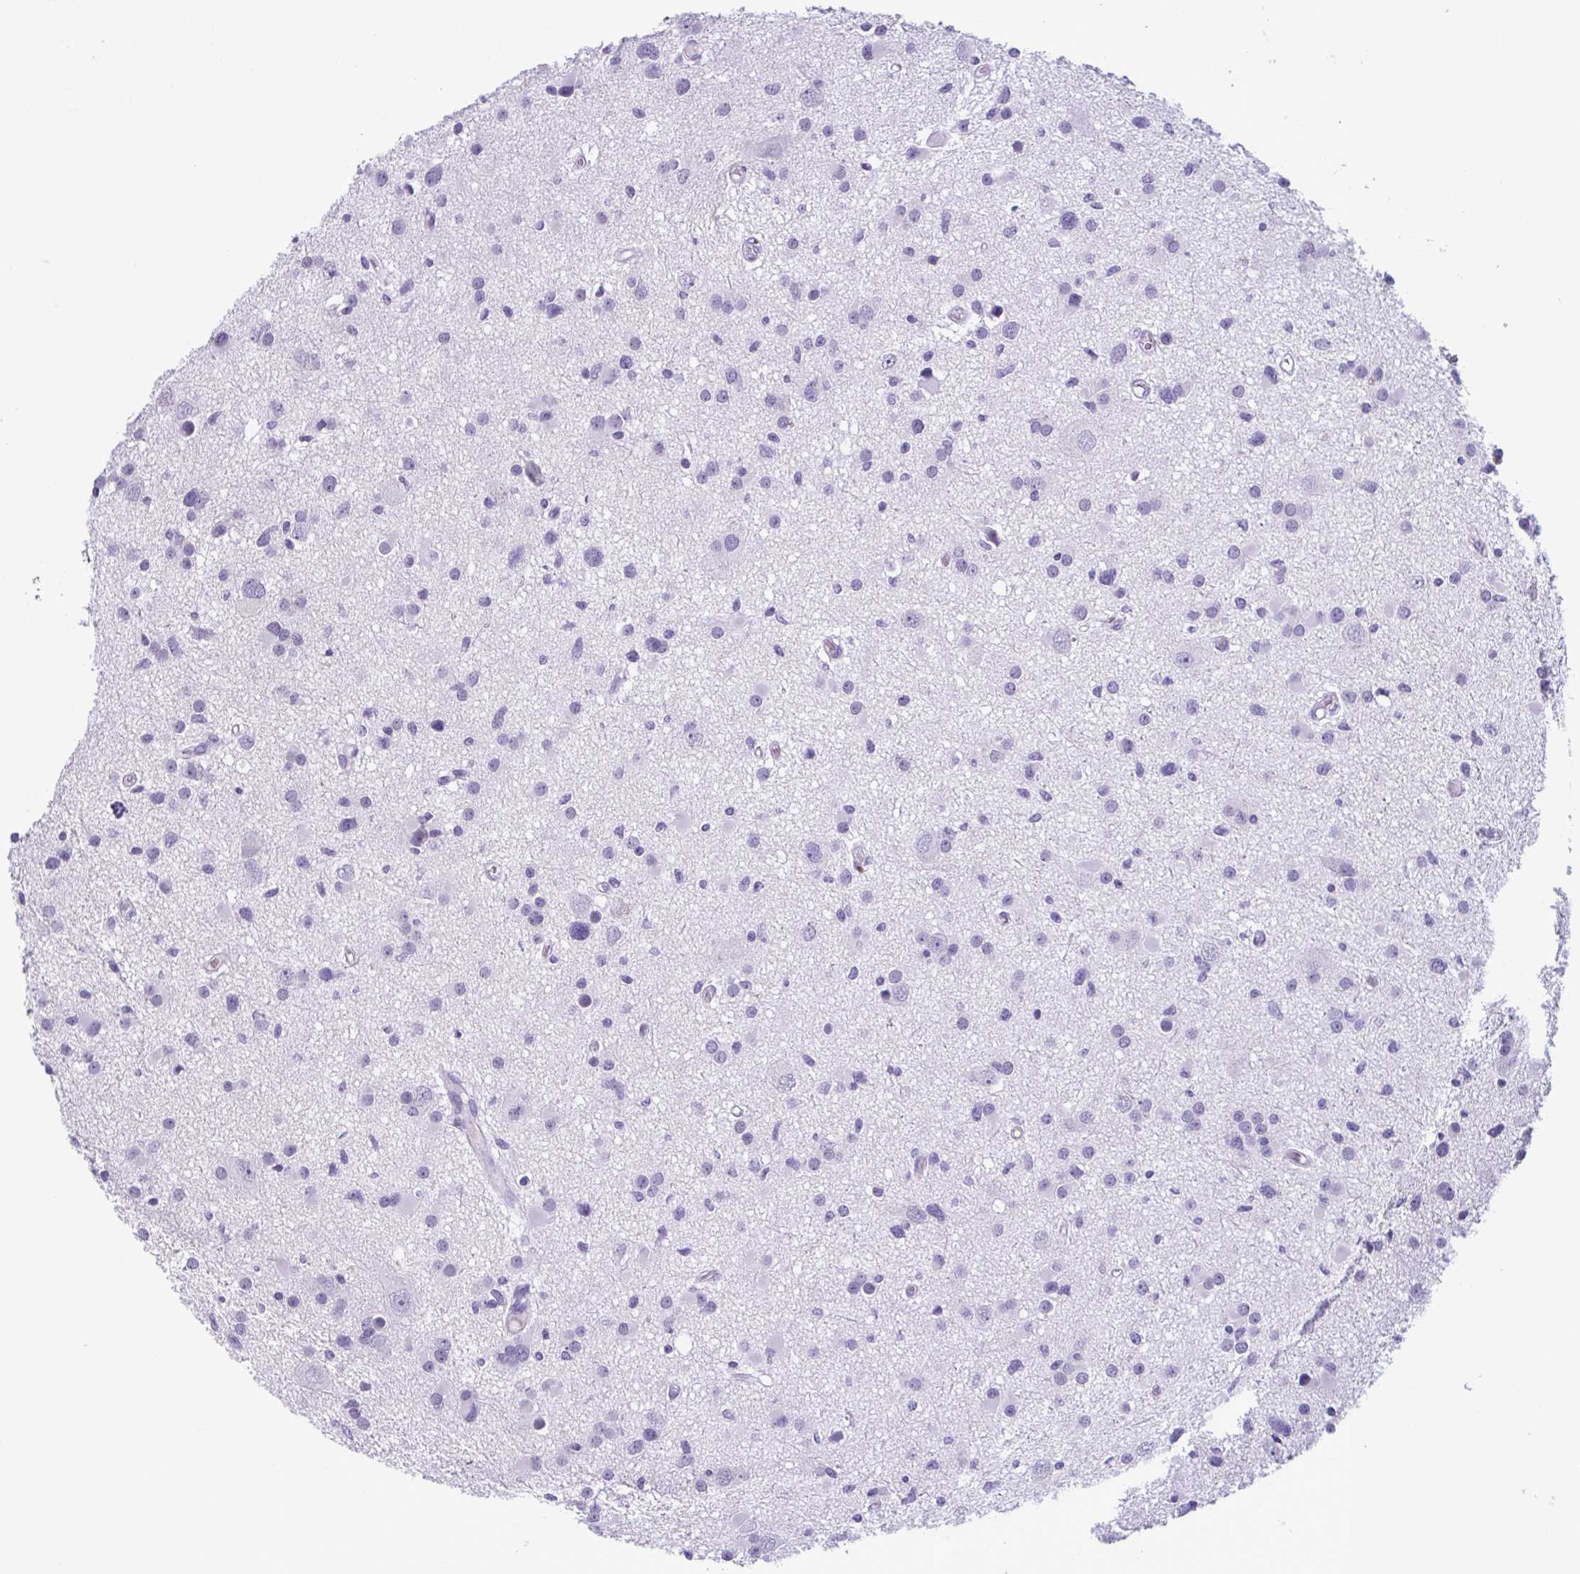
{"staining": {"intensity": "negative", "quantity": "none", "location": "none"}, "tissue": "glioma", "cell_type": "Tumor cells", "image_type": "cancer", "snomed": [{"axis": "morphology", "description": "Glioma, malignant, High grade"}, {"axis": "topography", "description": "Brain"}], "caption": "Human glioma stained for a protein using IHC reveals no expression in tumor cells.", "gene": "WNT9B", "patient": {"sex": "male", "age": 54}}